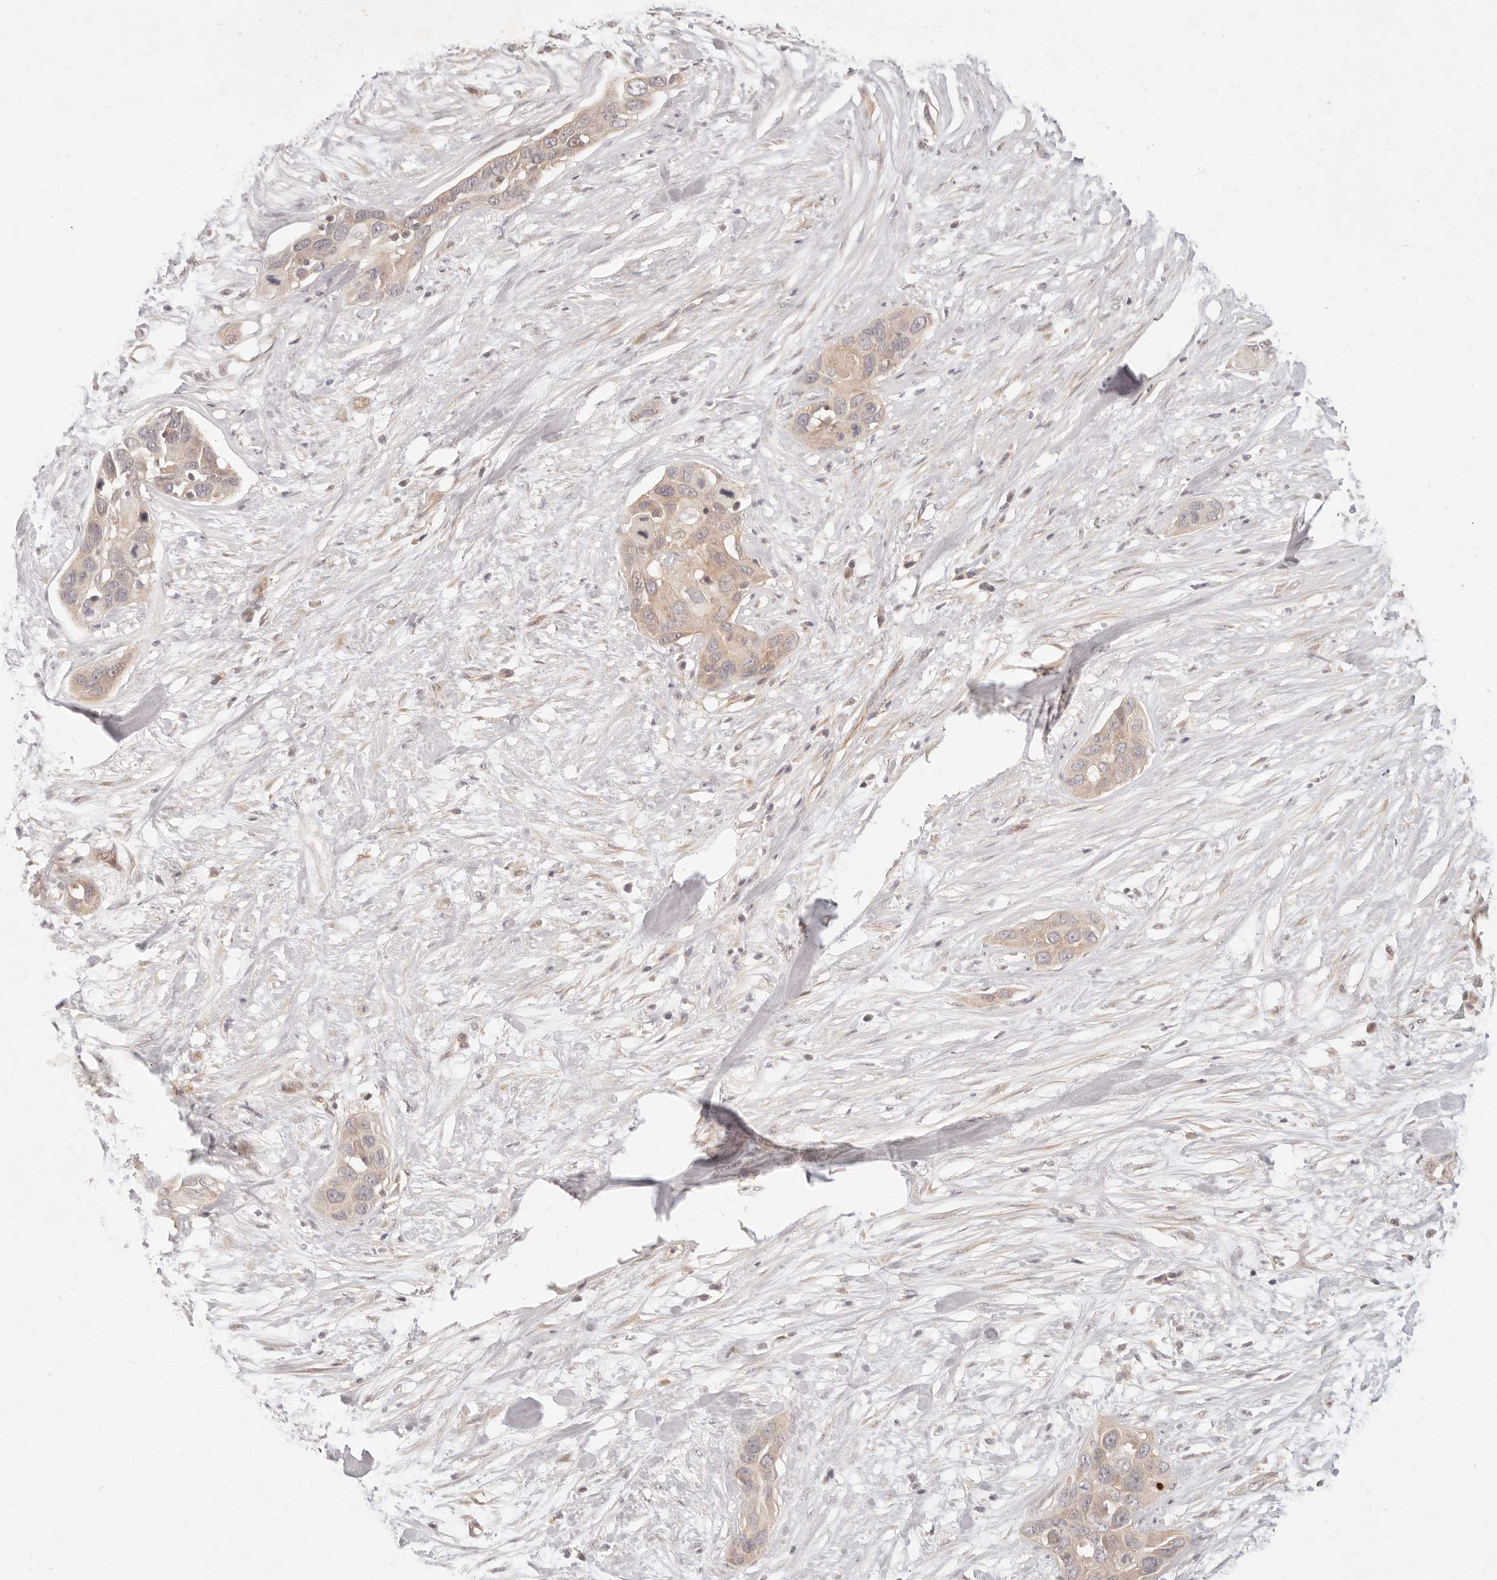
{"staining": {"intensity": "weak", "quantity": ">75%", "location": "cytoplasmic/membranous"}, "tissue": "pancreatic cancer", "cell_type": "Tumor cells", "image_type": "cancer", "snomed": [{"axis": "morphology", "description": "Adenocarcinoma, NOS"}, {"axis": "topography", "description": "Pancreas"}], "caption": "This photomicrograph reveals pancreatic adenocarcinoma stained with immunohistochemistry to label a protein in brown. The cytoplasmic/membranous of tumor cells show weak positivity for the protein. Nuclei are counter-stained blue.", "gene": "PPP1R3B", "patient": {"sex": "female", "age": 60}}